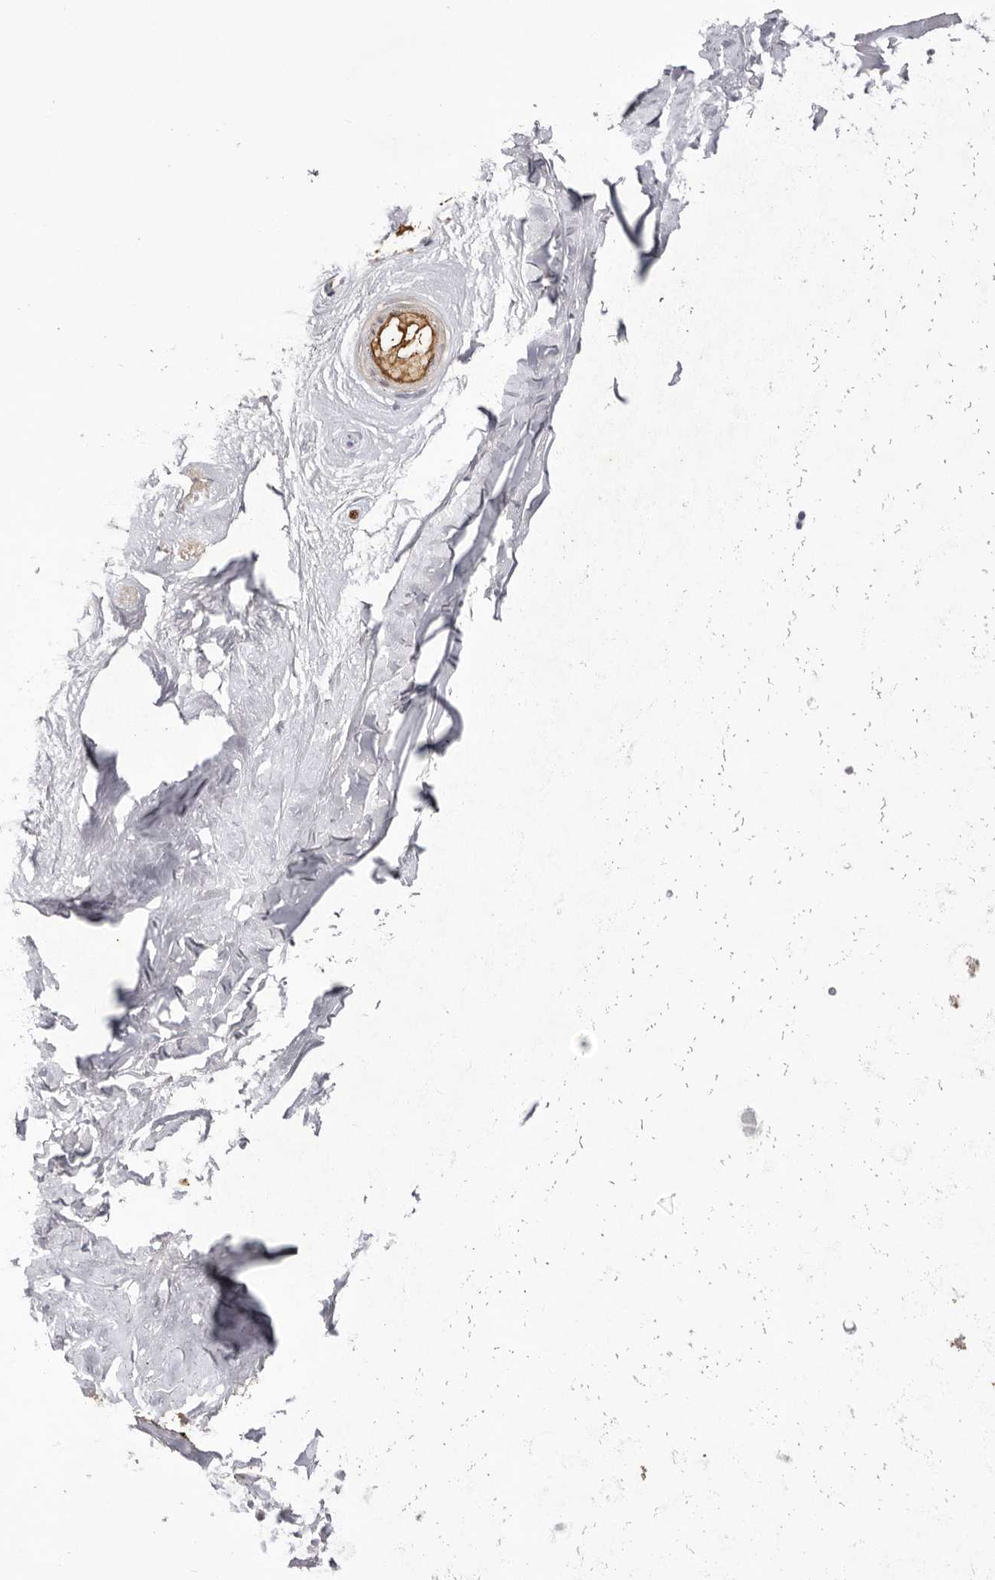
{"staining": {"intensity": "negative", "quantity": "none", "location": "none"}, "tissue": "adipose tissue", "cell_type": "Adipocytes", "image_type": "normal", "snomed": [{"axis": "morphology", "description": "Normal tissue, NOS"}, {"axis": "morphology", "description": "Basal cell carcinoma"}, {"axis": "topography", "description": "Skin"}], "caption": "Adipocytes are negative for brown protein staining in benign adipose tissue. Brightfield microscopy of immunohistochemistry stained with DAB (brown) and hematoxylin (blue), captured at high magnification.", "gene": "TNR", "patient": {"sex": "female", "age": 89}}